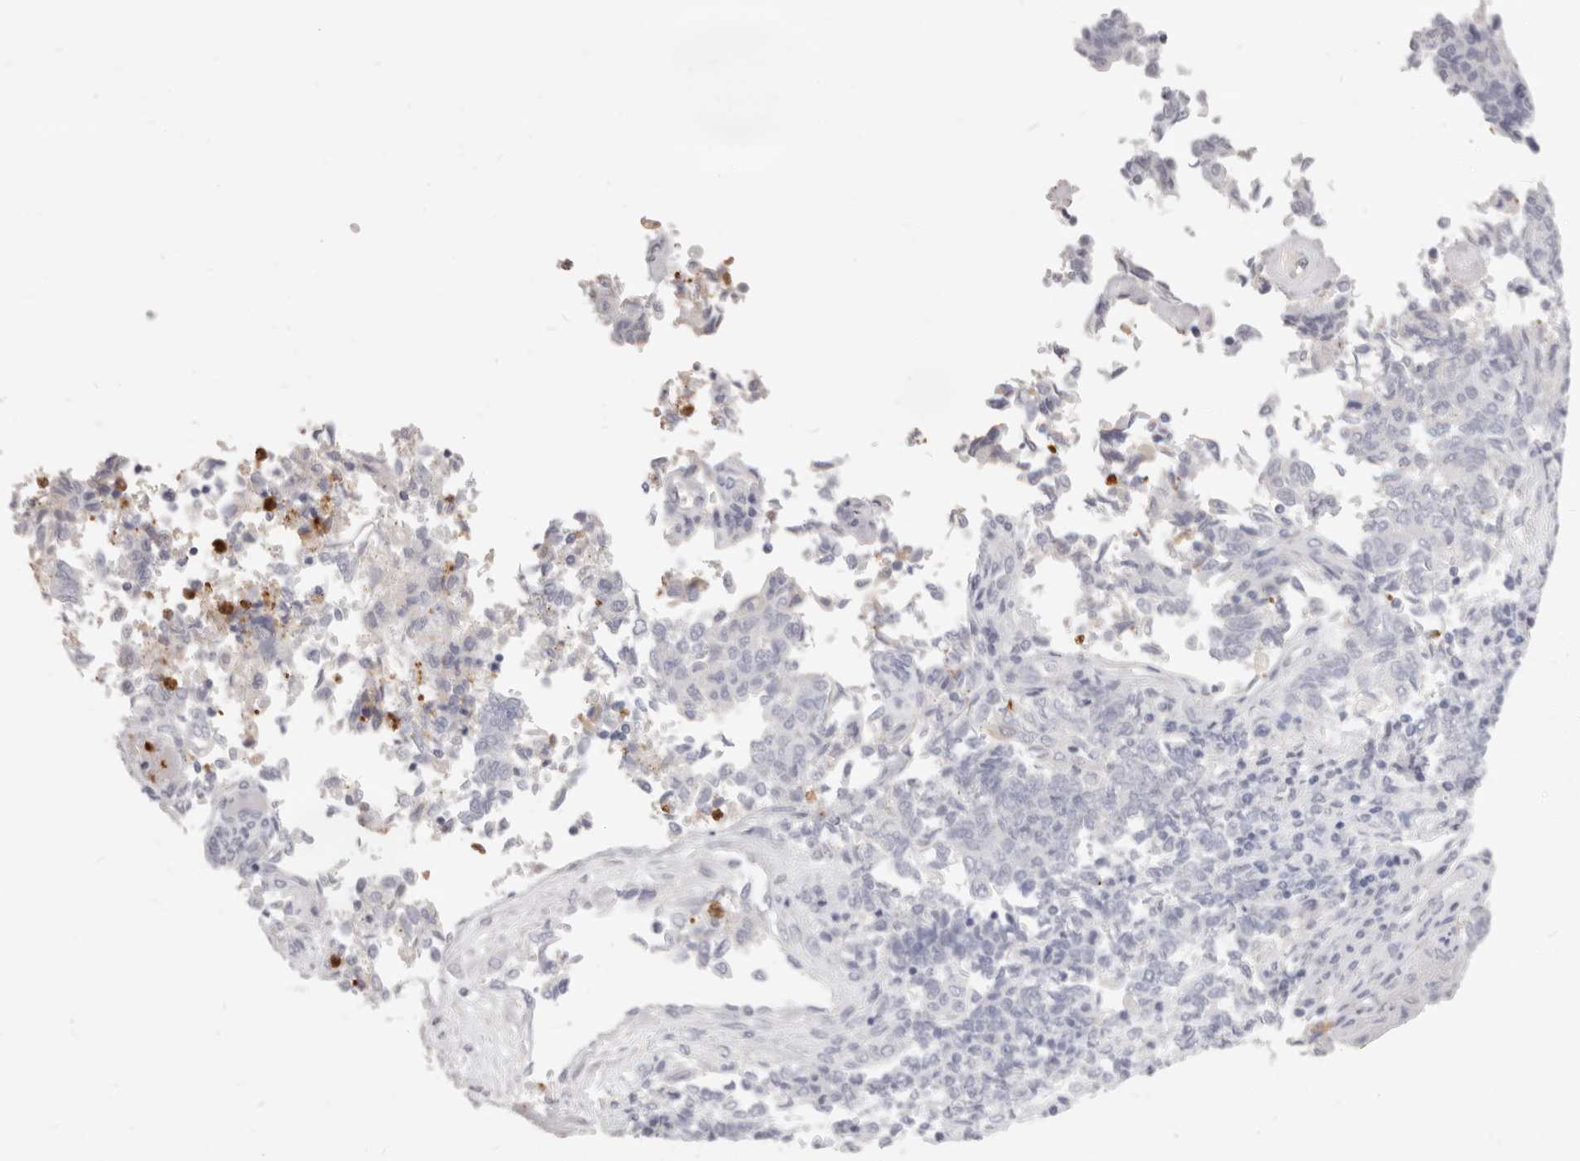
{"staining": {"intensity": "negative", "quantity": "none", "location": "none"}, "tissue": "endometrial cancer", "cell_type": "Tumor cells", "image_type": "cancer", "snomed": [{"axis": "morphology", "description": "Adenocarcinoma, NOS"}, {"axis": "topography", "description": "Endometrium"}], "caption": "The IHC micrograph has no significant expression in tumor cells of endometrial cancer tissue. Brightfield microscopy of IHC stained with DAB (brown) and hematoxylin (blue), captured at high magnification.", "gene": "CAMP", "patient": {"sex": "female", "age": 80}}